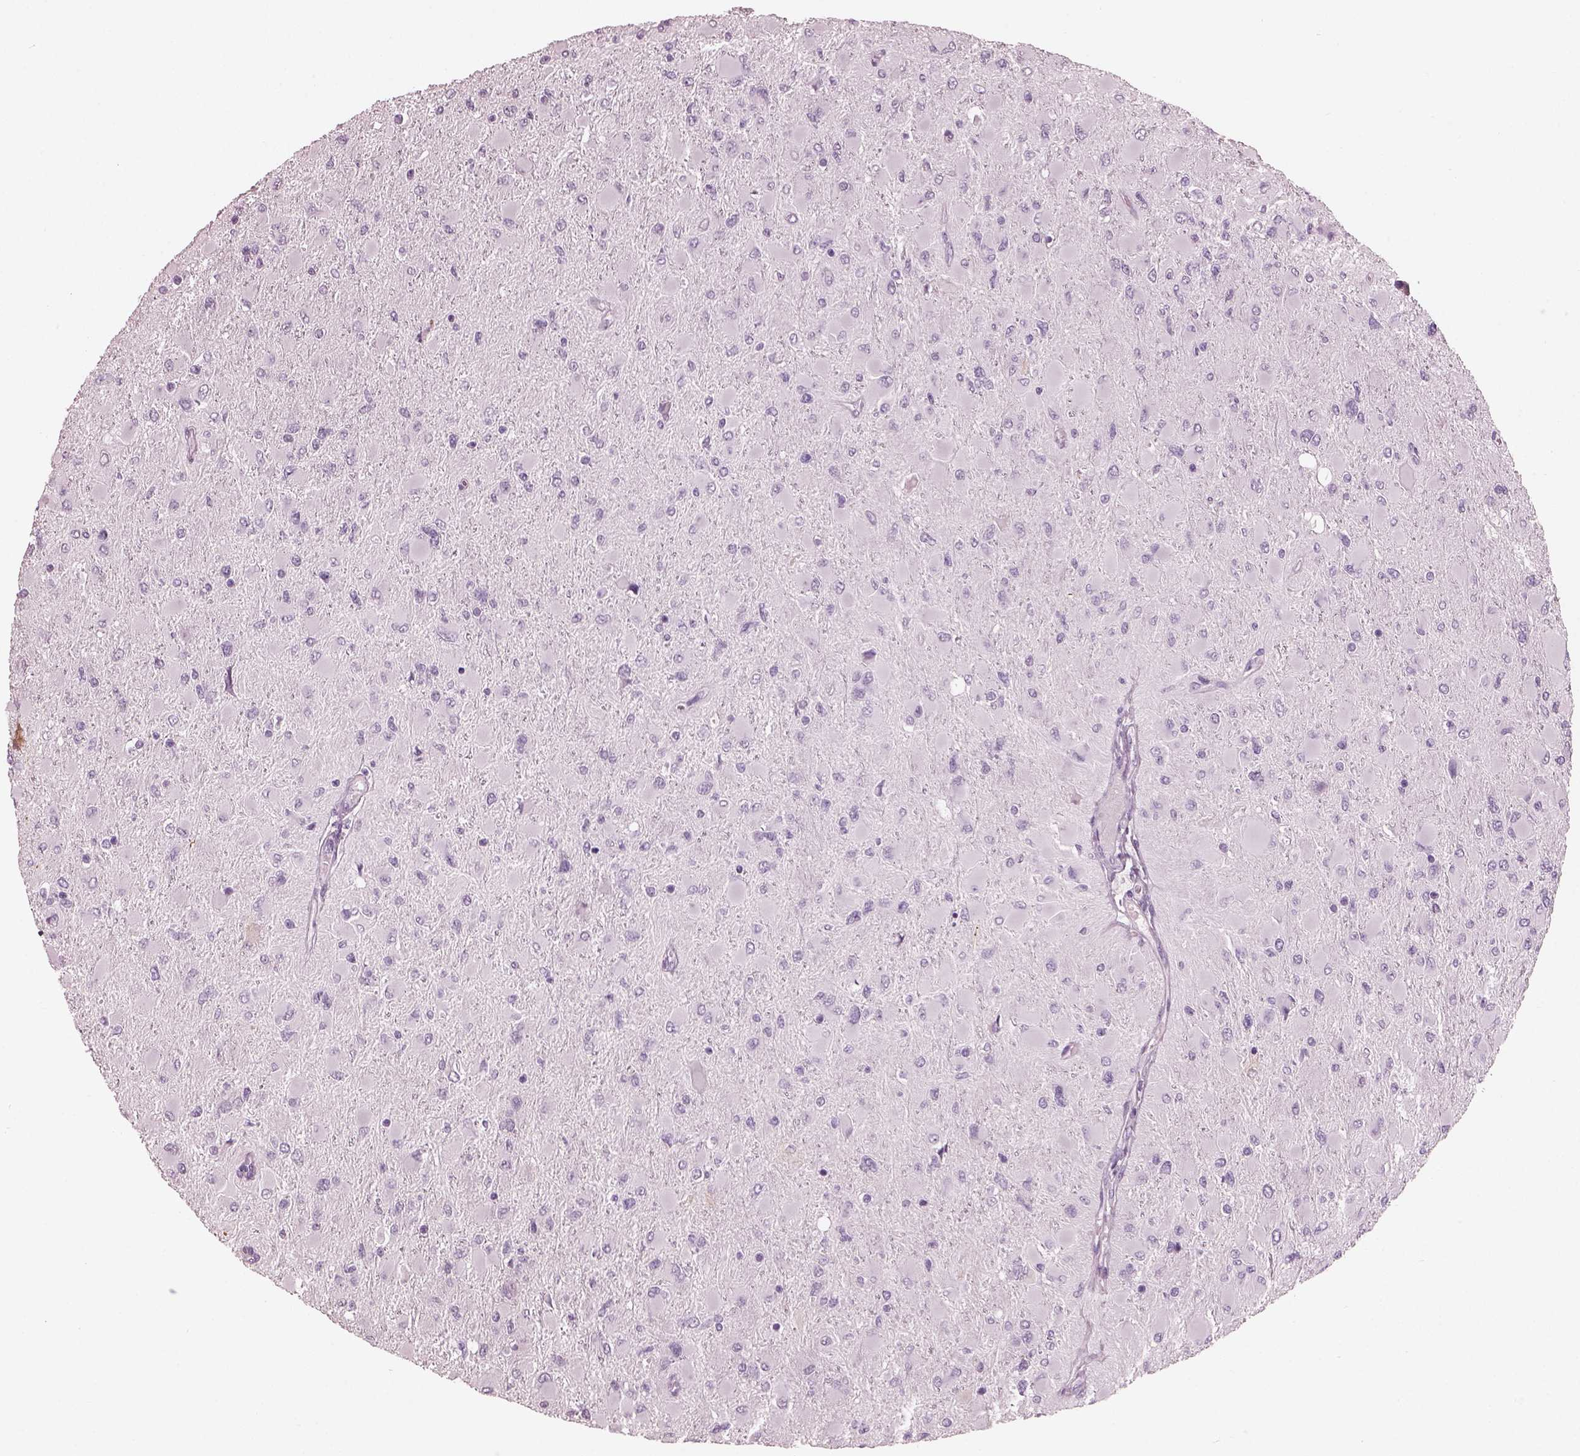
{"staining": {"intensity": "negative", "quantity": "none", "location": "none"}, "tissue": "glioma", "cell_type": "Tumor cells", "image_type": "cancer", "snomed": [{"axis": "morphology", "description": "Glioma, malignant, High grade"}, {"axis": "topography", "description": "Cerebral cortex"}], "caption": "Histopathology image shows no significant protein staining in tumor cells of glioma. (IHC, brightfield microscopy, high magnification).", "gene": "HYDIN", "patient": {"sex": "female", "age": 36}}